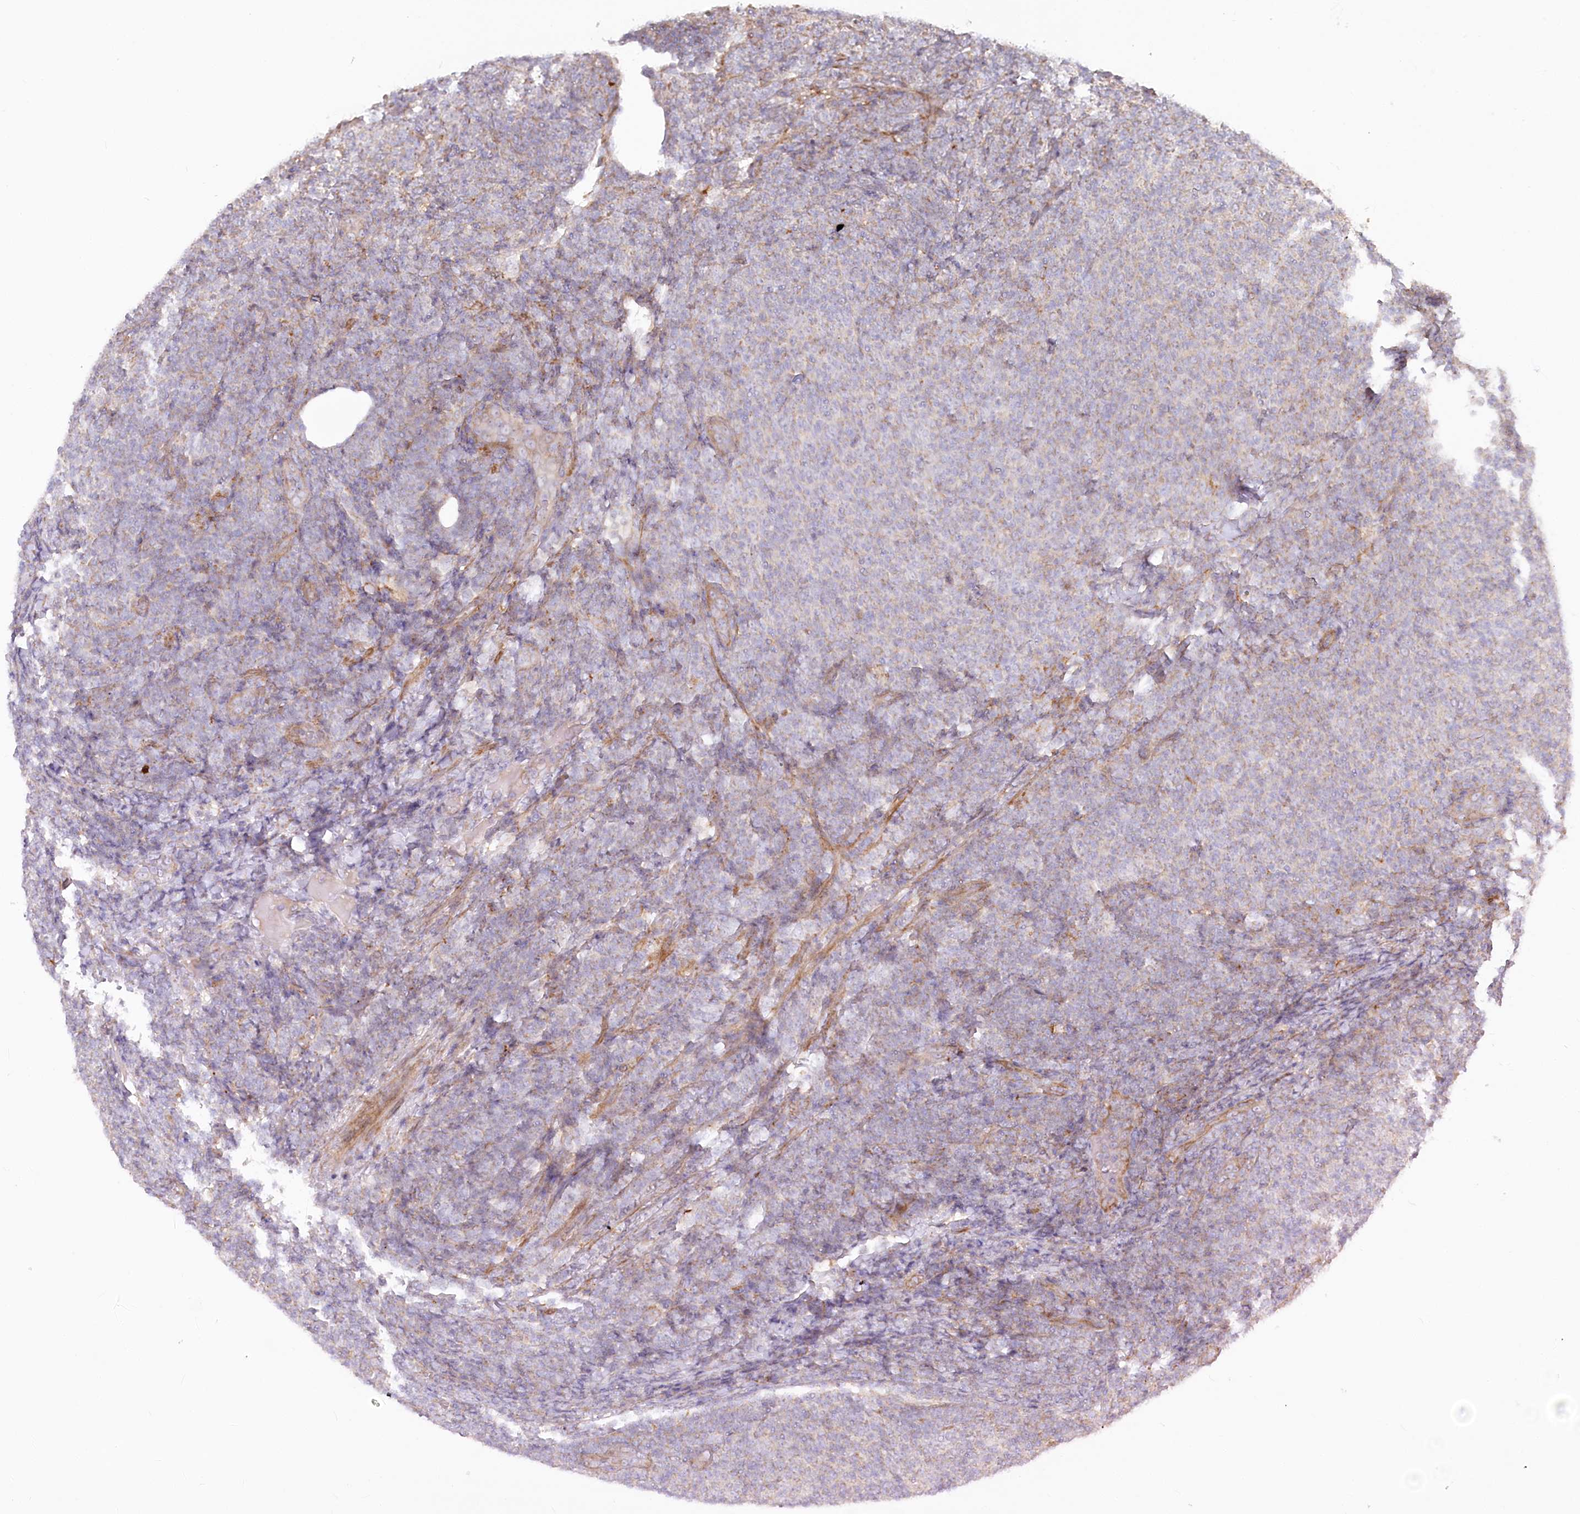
{"staining": {"intensity": "negative", "quantity": "none", "location": "none"}, "tissue": "lymphoma", "cell_type": "Tumor cells", "image_type": "cancer", "snomed": [{"axis": "morphology", "description": "Malignant lymphoma, non-Hodgkin's type, Low grade"}, {"axis": "topography", "description": "Lymph node"}], "caption": "There is no significant positivity in tumor cells of lymphoma. (DAB (3,3'-diaminobenzidine) immunohistochemistry (IHC) with hematoxylin counter stain).", "gene": "MTG1", "patient": {"sex": "male", "age": 66}}